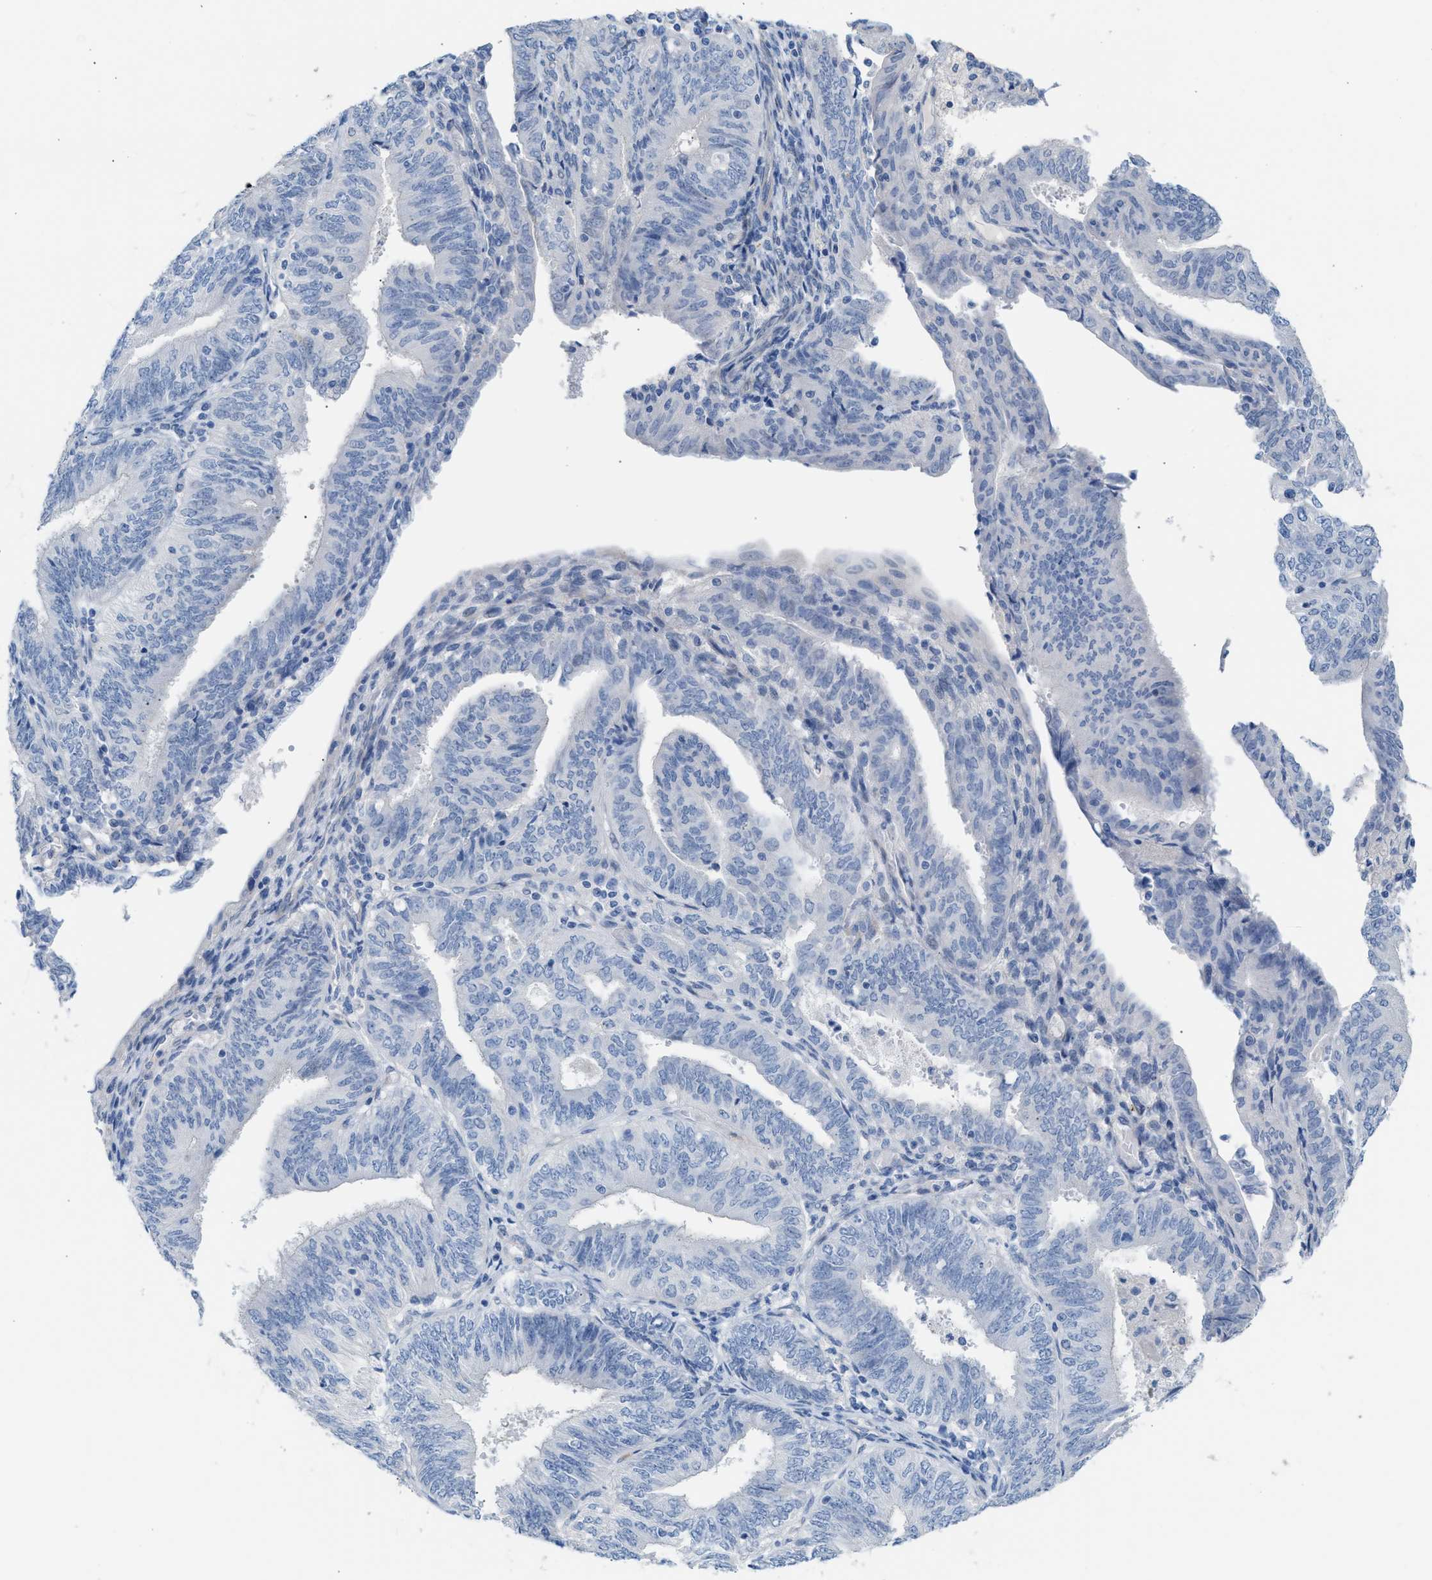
{"staining": {"intensity": "negative", "quantity": "none", "location": "none"}, "tissue": "endometrial cancer", "cell_type": "Tumor cells", "image_type": "cancer", "snomed": [{"axis": "morphology", "description": "Adenocarcinoma, NOS"}, {"axis": "topography", "description": "Endometrium"}], "caption": "IHC image of neoplastic tissue: human endometrial adenocarcinoma stained with DAB reveals no significant protein positivity in tumor cells.", "gene": "MPP3", "patient": {"sex": "female", "age": 58}}